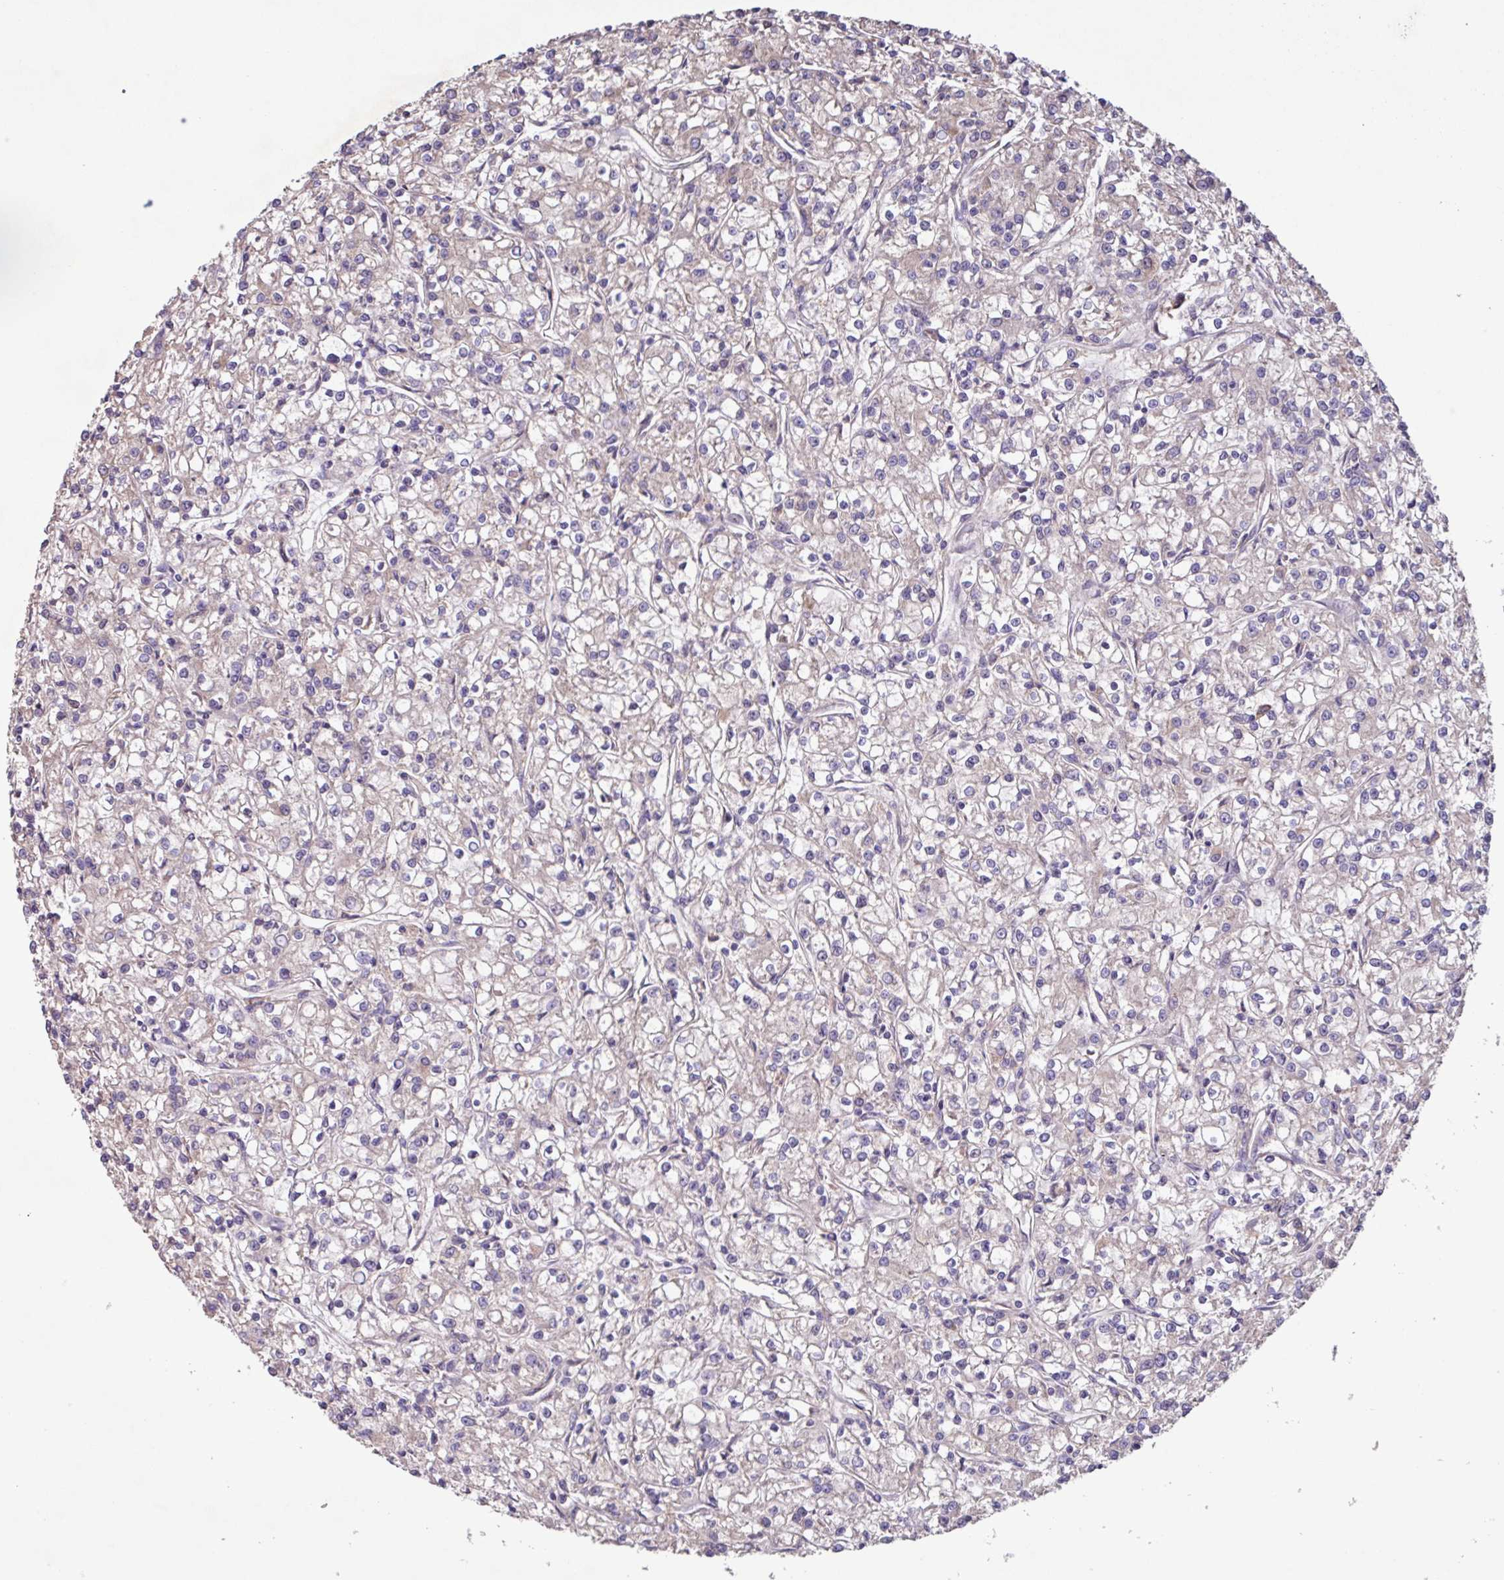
{"staining": {"intensity": "negative", "quantity": "none", "location": "none"}, "tissue": "renal cancer", "cell_type": "Tumor cells", "image_type": "cancer", "snomed": [{"axis": "morphology", "description": "Adenocarcinoma, NOS"}, {"axis": "topography", "description": "Kidney"}], "caption": "This is an immunohistochemistry (IHC) micrograph of human renal cancer. There is no positivity in tumor cells.", "gene": "PTPRQ", "patient": {"sex": "female", "age": 59}}